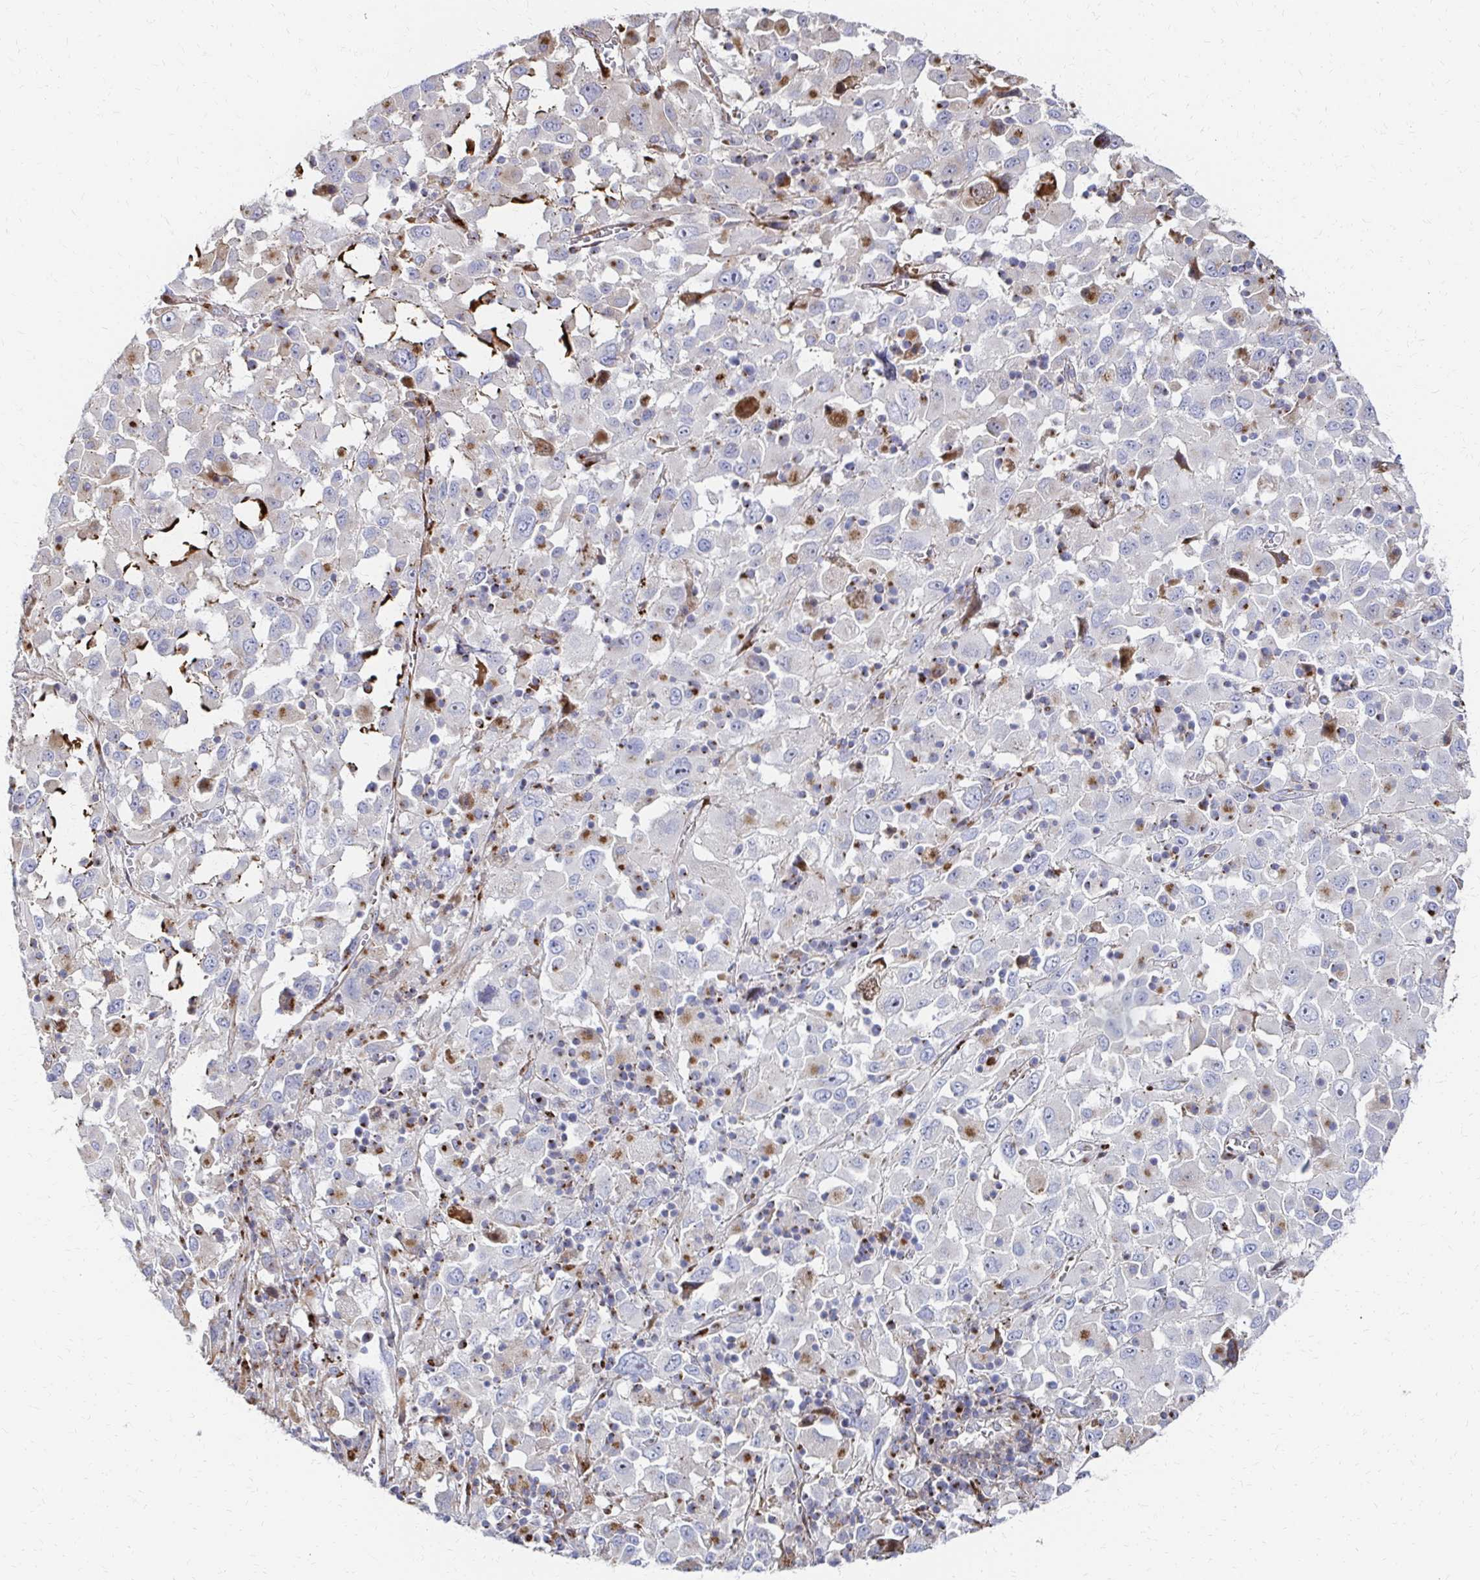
{"staining": {"intensity": "negative", "quantity": "none", "location": "none"}, "tissue": "melanoma", "cell_type": "Tumor cells", "image_type": "cancer", "snomed": [{"axis": "morphology", "description": "Malignant melanoma, Metastatic site"}, {"axis": "topography", "description": "Soft tissue"}], "caption": "Tumor cells show no significant protein expression in melanoma.", "gene": "MAN1A1", "patient": {"sex": "male", "age": 50}}